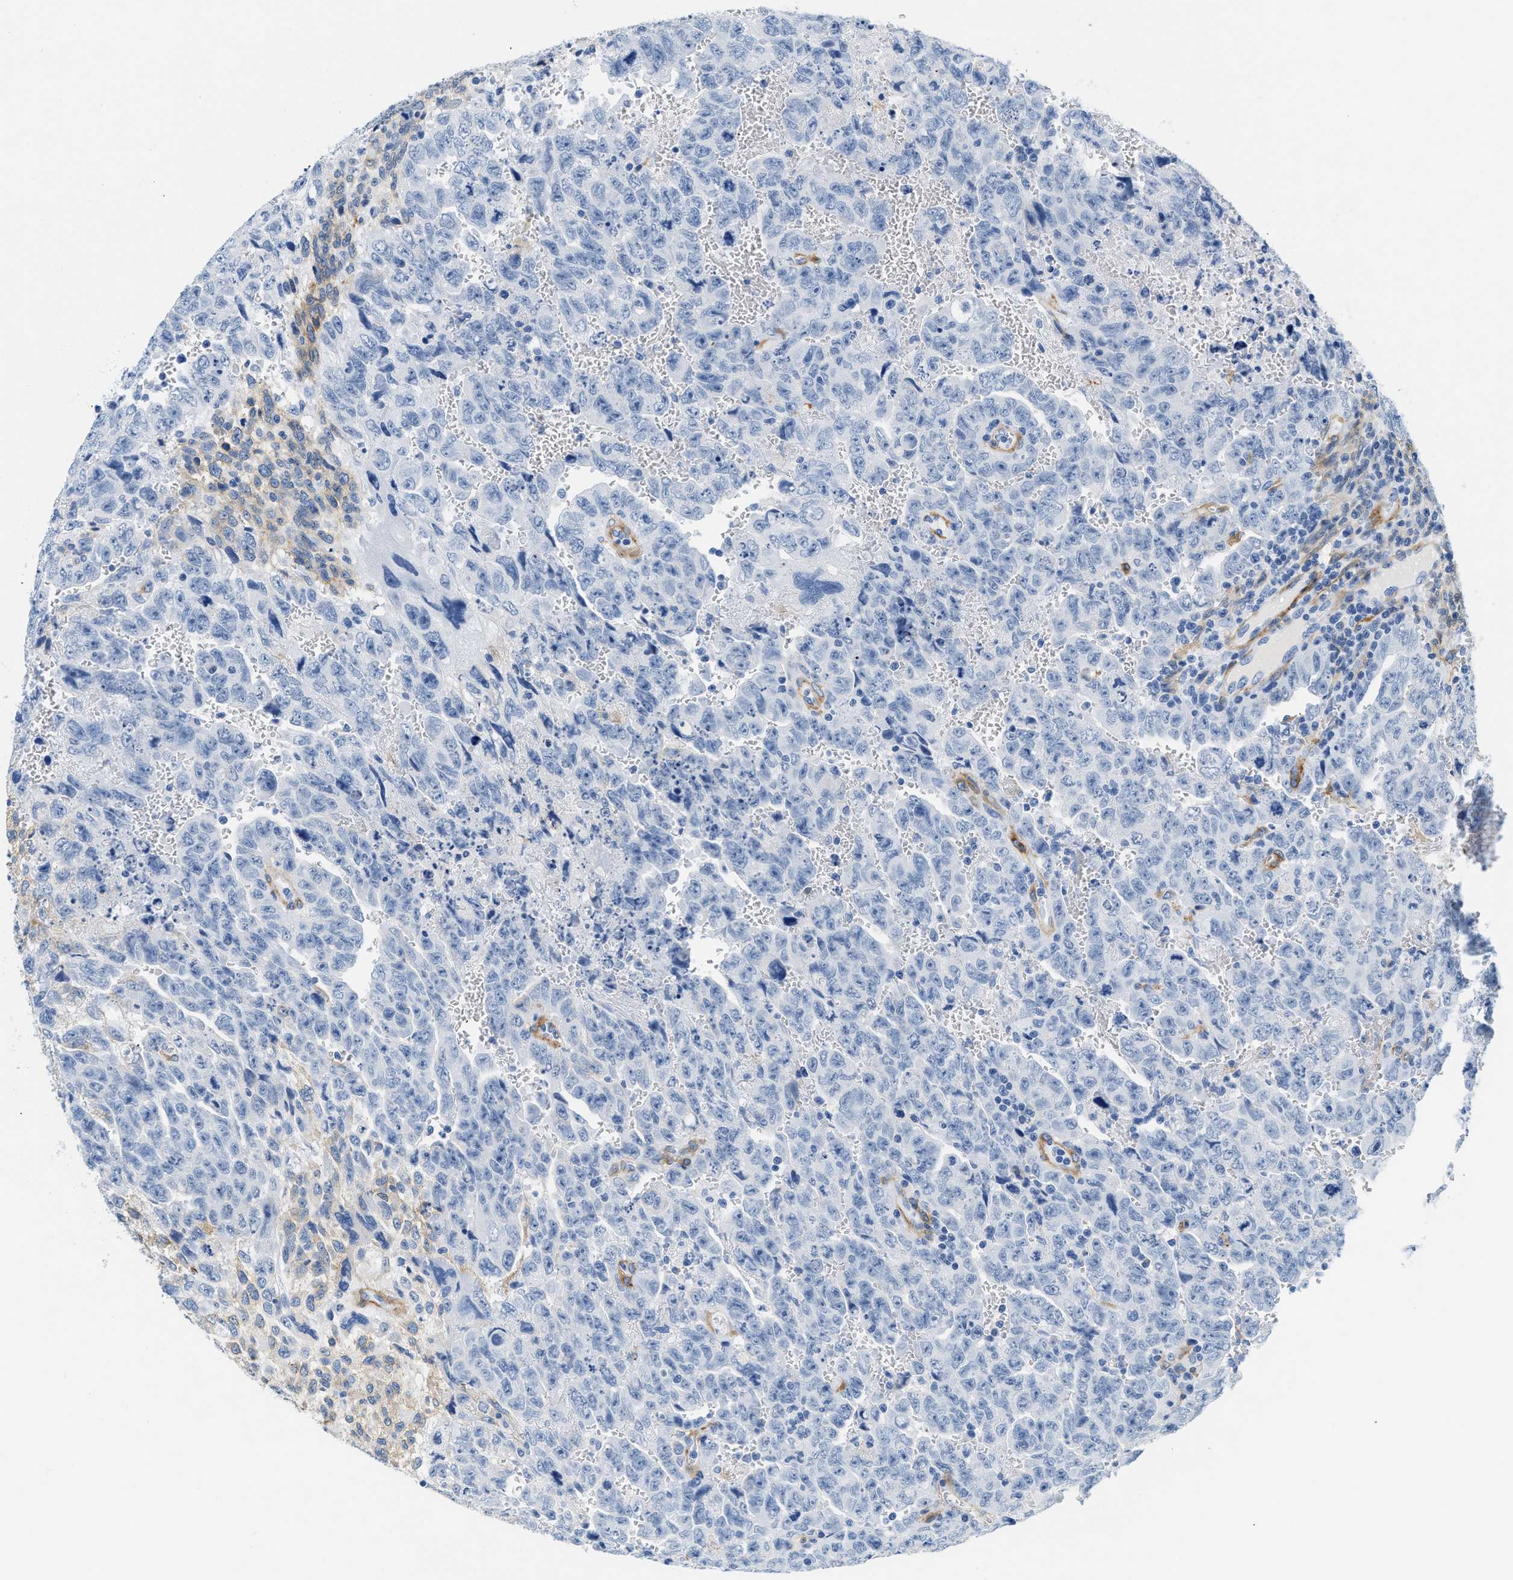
{"staining": {"intensity": "negative", "quantity": "none", "location": "none"}, "tissue": "testis cancer", "cell_type": "Tumor cells", "image_type": "cancer", "snomed": [{"axis": "morphology", "description": "Carcinoma, Embryonal, NOS"}, {"axis": "topography", "description": "Testis"}], "caption": "Immunohistochemistry of testis cancer (embryonal carcinoma) demonstrates no staining in tumor cells.", "gene": "PDGFRB", "patient": {"sex": "male", "age": 28}}